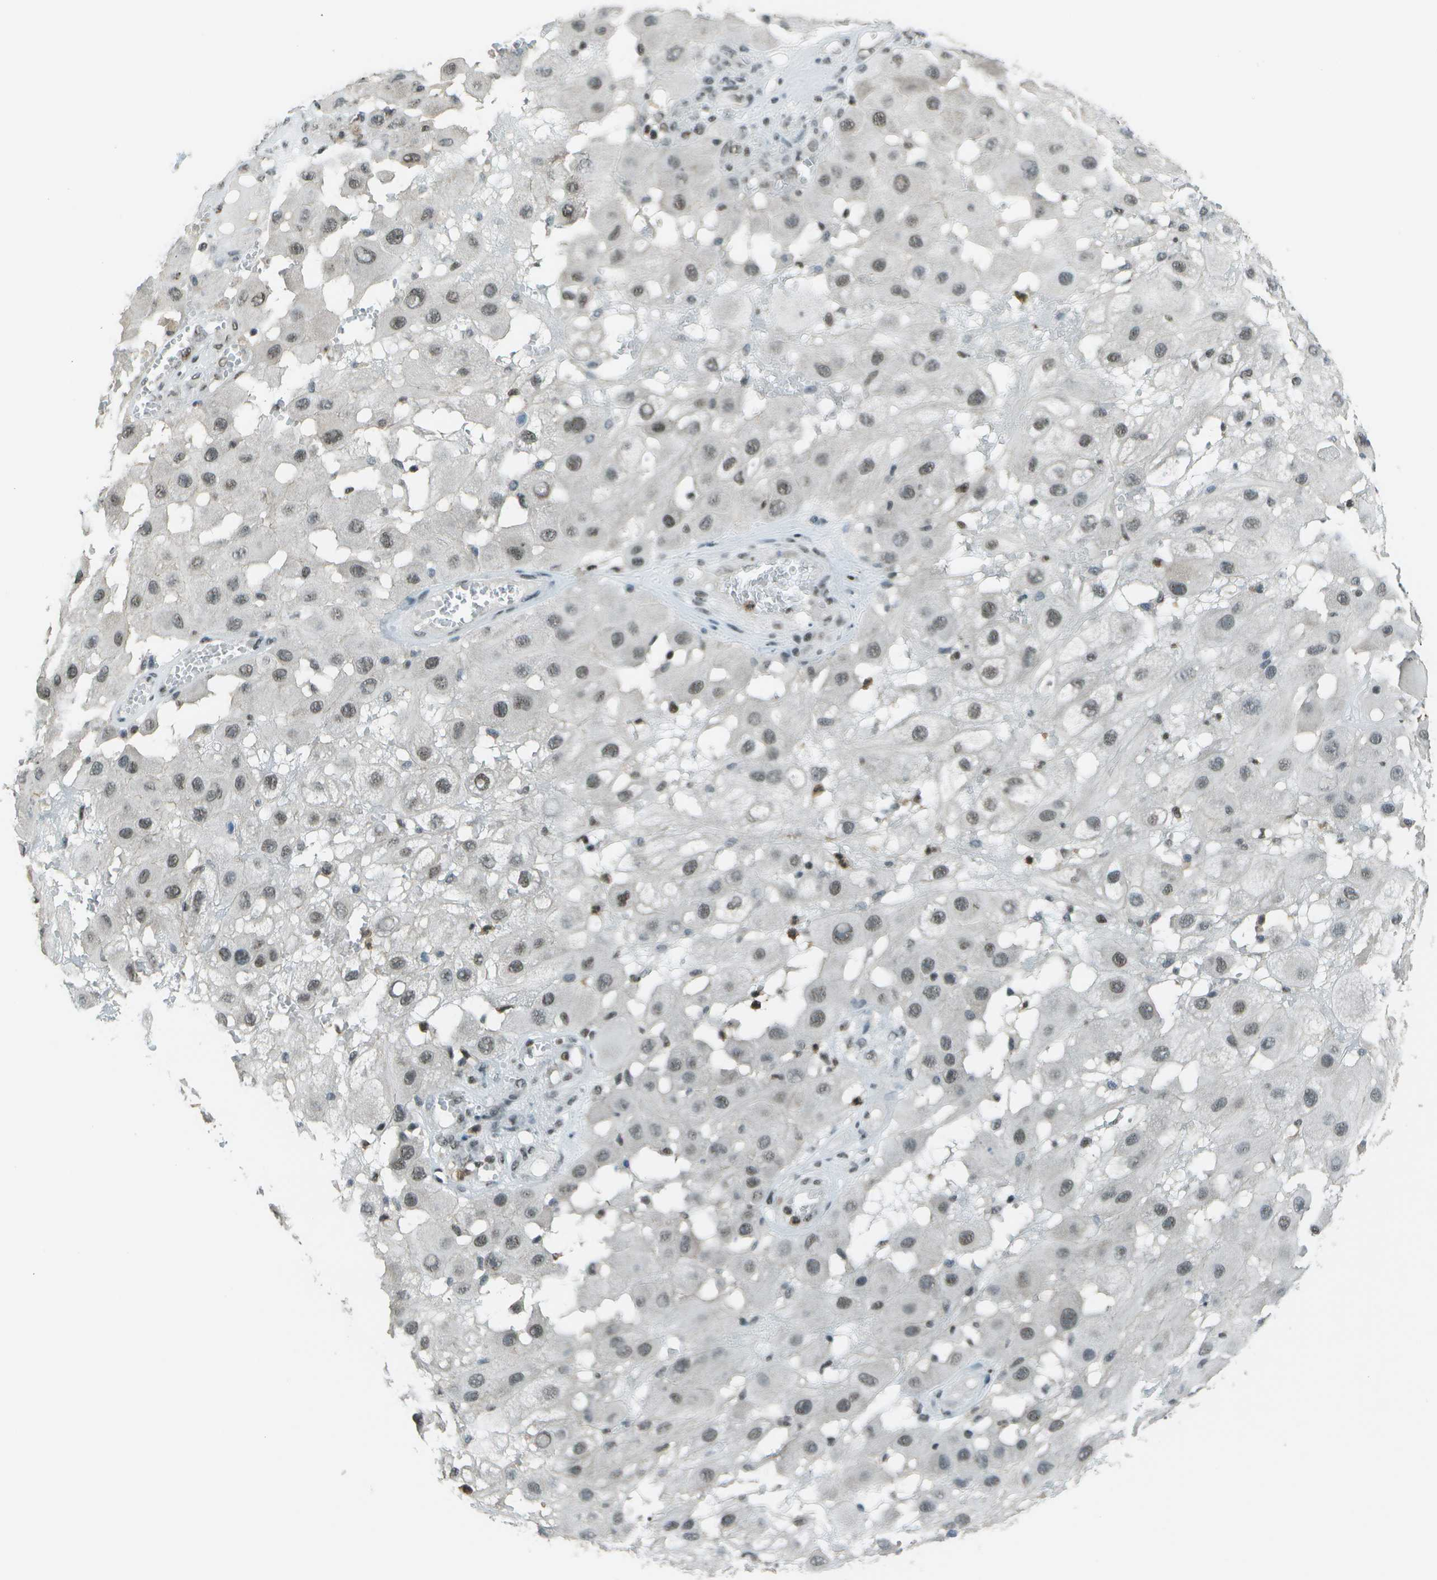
{"staining": {"intensity": "moderate", "quantity": ">75%", "location": "nuclear"}, "tissue": "melanoma", "cell_type": "Tumor cells", "image_type": "cancer", "snomed": [{"axis": "morphology", "description": "Malignant melanoma, NOS"}, {"axis": "topography", "description": "Skin"}], "caption": "IHC histopathology image of neoplastic tissue: malignant melanoma stained using immunohistochemistry reveals medium levels of moderate protein expression localized specifically in the nuclear of tumor cells, appearing as a nuclear brown color.", "gene": "DEPDC1", "patient": {"sex": "female", "age": 81}}